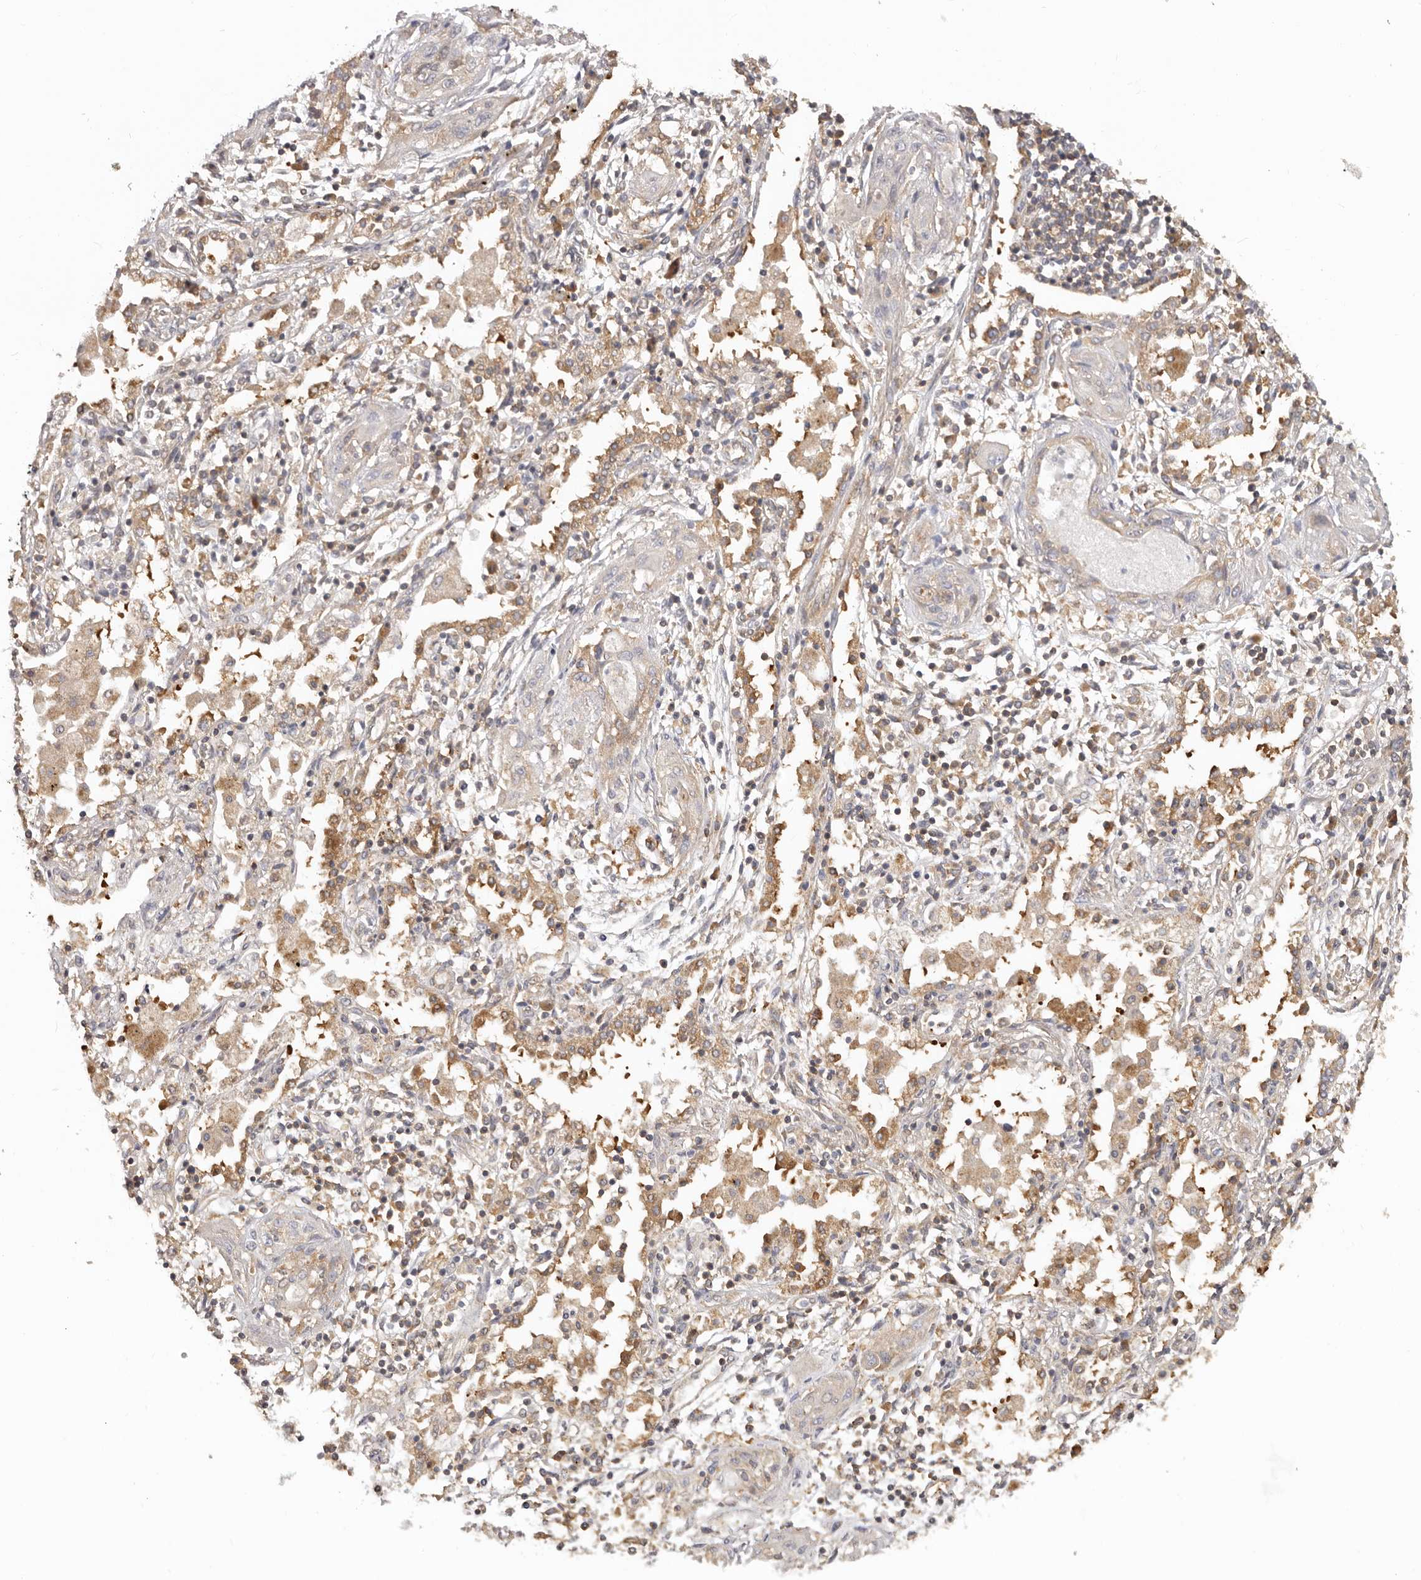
{"staining": {"intensity": "weak", "quantity": "<25%", "location": "cytoplasmic/membranous"}, "tissue": "lung cancer", "cell_type": "Tumor cells", "image_type": "cancer", "snomed": [{"axis": "morphology", "description": "Squamous cell carcinoma, NOS"}, {"axis": "topography", "description": "Lung"}], "caption": "The immunohistochemistry (IHC) micrograph has no significant positivity in tumor cells of lung cancer (squamous cell carcinoma) tissue.", "gene": "EEF1E1", "patient": {"sex": "female", "age": 47}}